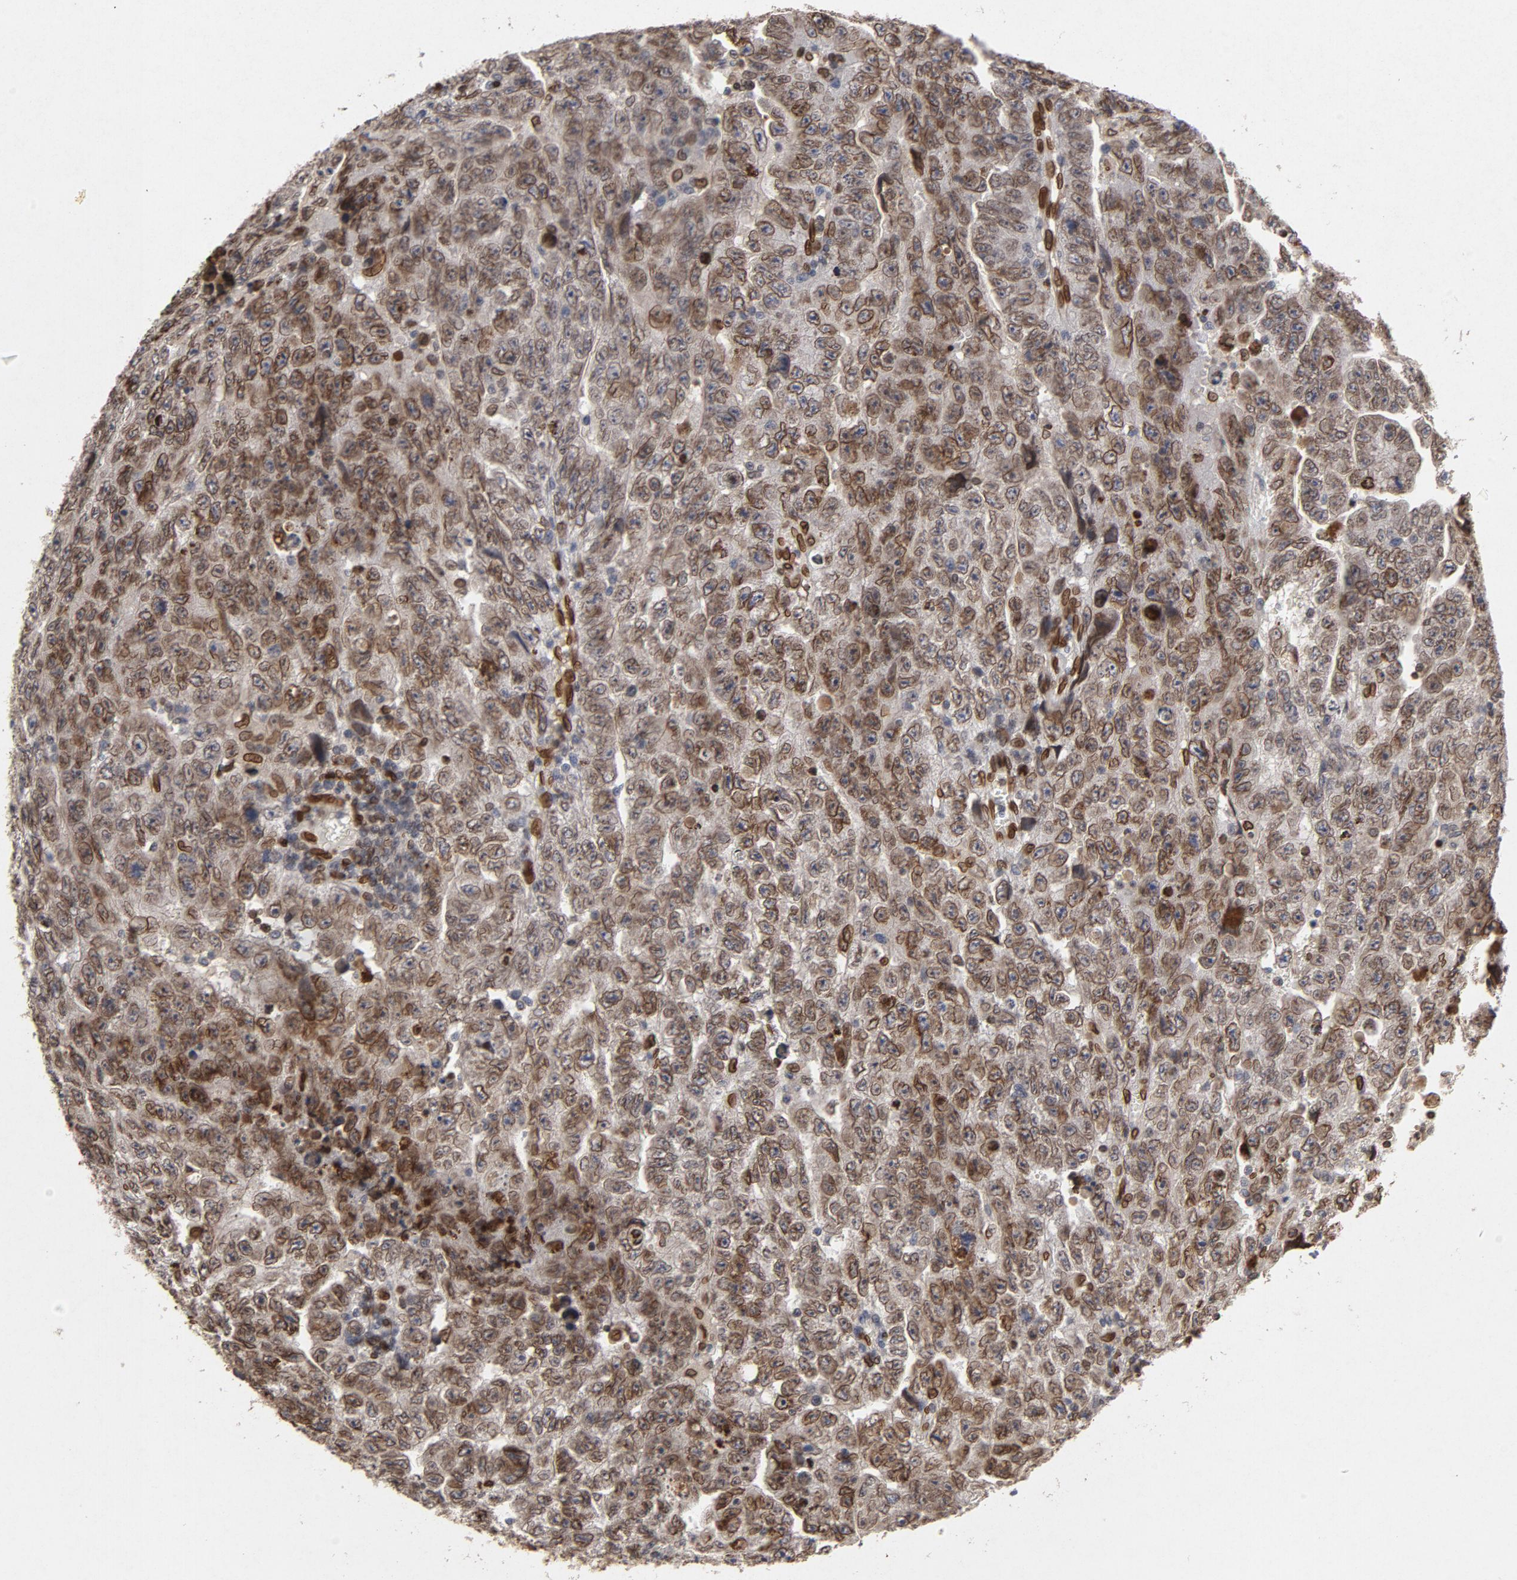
{"staining": {"intensity": "moderate", "quantity": ">75%", "location": "cytoplasmic/membranous,nuclear"}, "tissue": "testis cancer", "cell_type": "Tumor cells", "image_type": "cancer", "snomed": [{"axis": "morphology", "description": "Carcinoma, Embryonal, NOS"}, {"axis": "topography", "description": "Testis"}], "caption": "A brown stain shows moderate cytoplasmic/membranous and nuclear staining of a protein in testis embryonal carcinoma tumor cells.", "gene": "LMNA", "patient": {"sex": "male", "age": 28}}